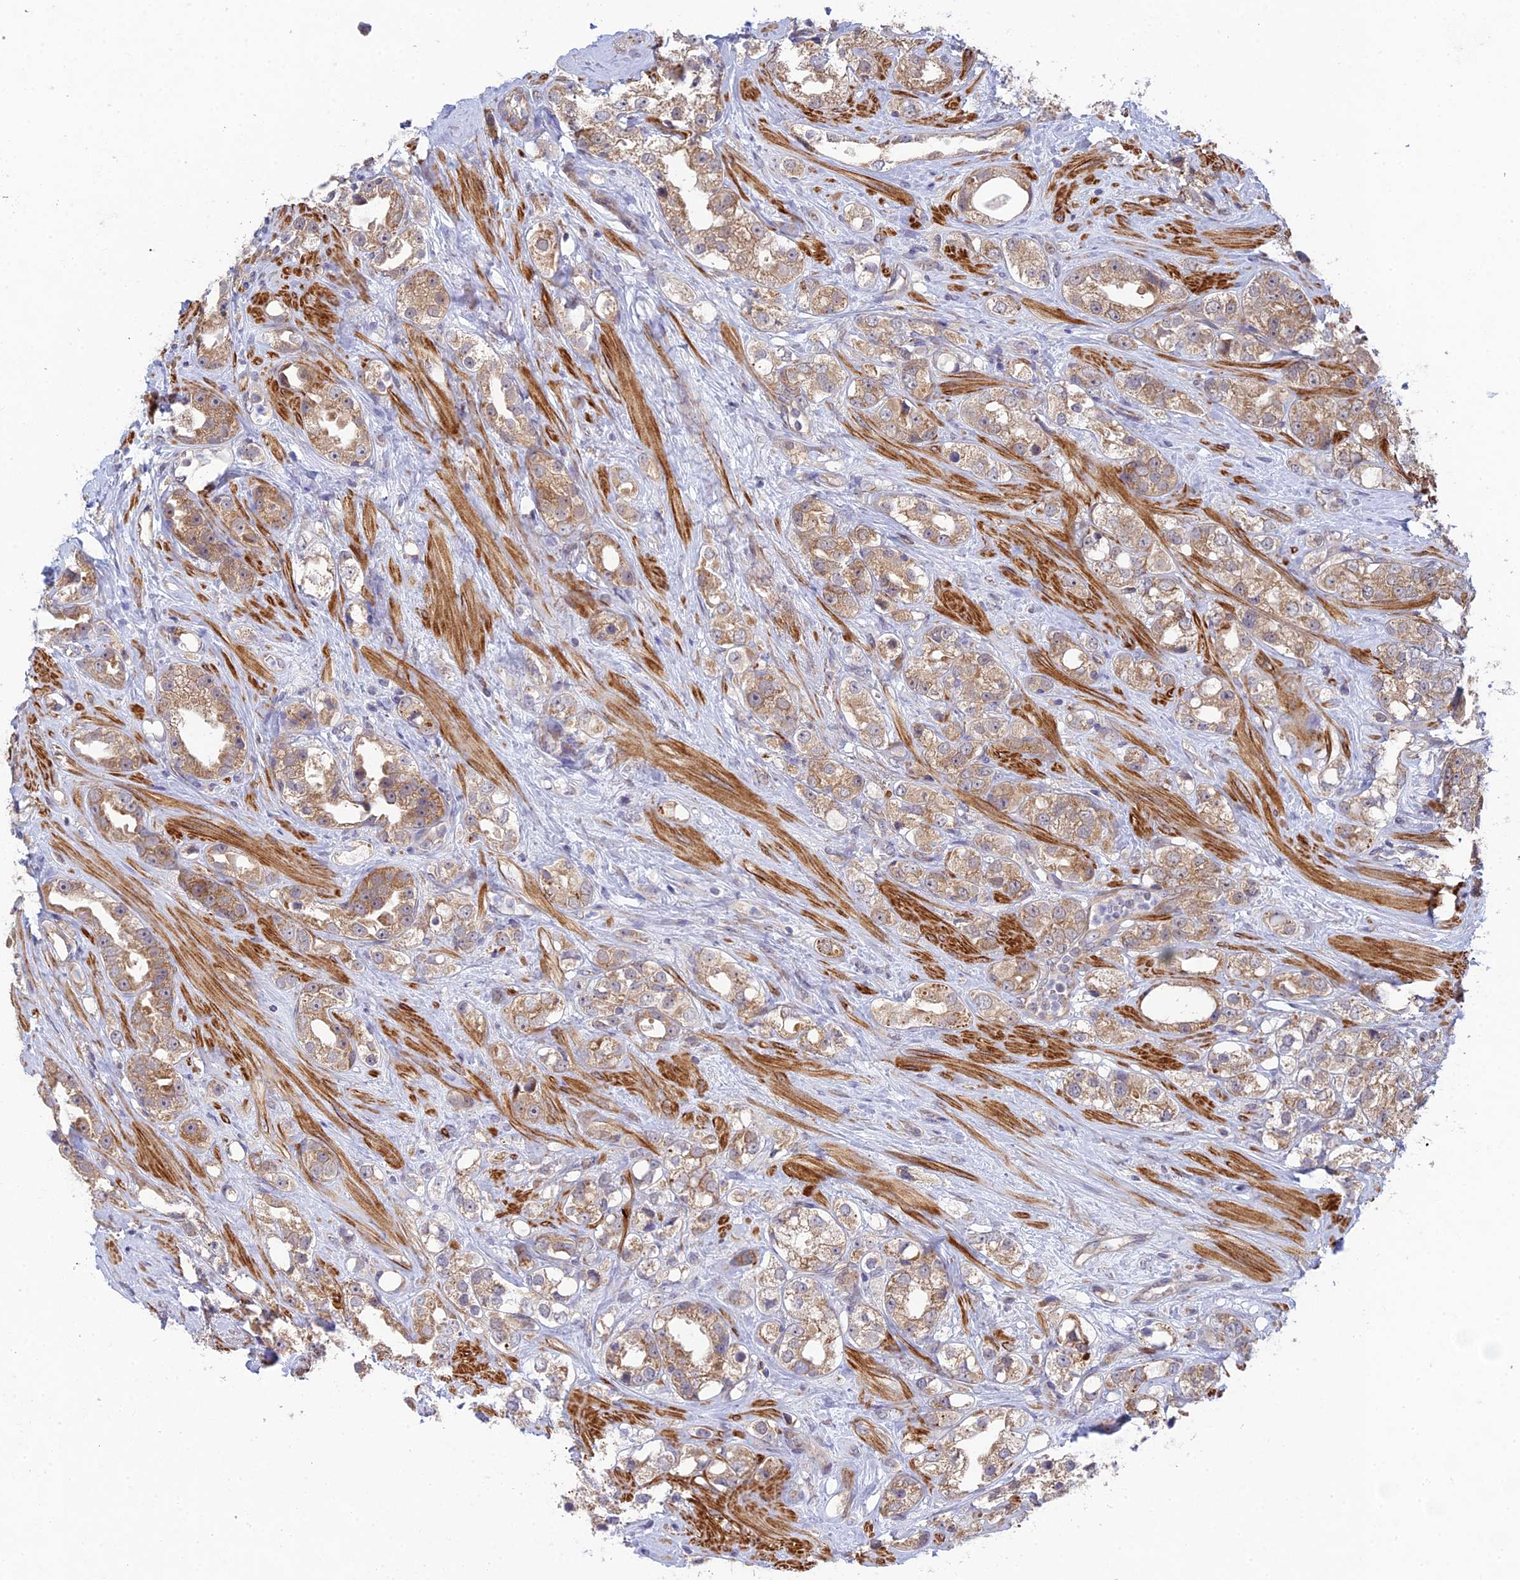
{"staining": {"intensity": "weak", "quantity": ">75%", "location": "cytoplasmic/membranous"}, "tissue": "prostate cancer", "cell_type": "Tumor cells", "image_type": "cancer", "snomed": [{"axis": "morphology", "description": "Adenocarcinoma, NOS"}, {"axis": "topography", "description": "Prostate"}], "caption": "Tumor cells display low levels of weak cytoplasmic/membranous expression in approximately >75% of cells in human prostate cancer (adenocarcinoma).", "gene": "INCA1", "patient": {"sex": "male", "age": 79}}